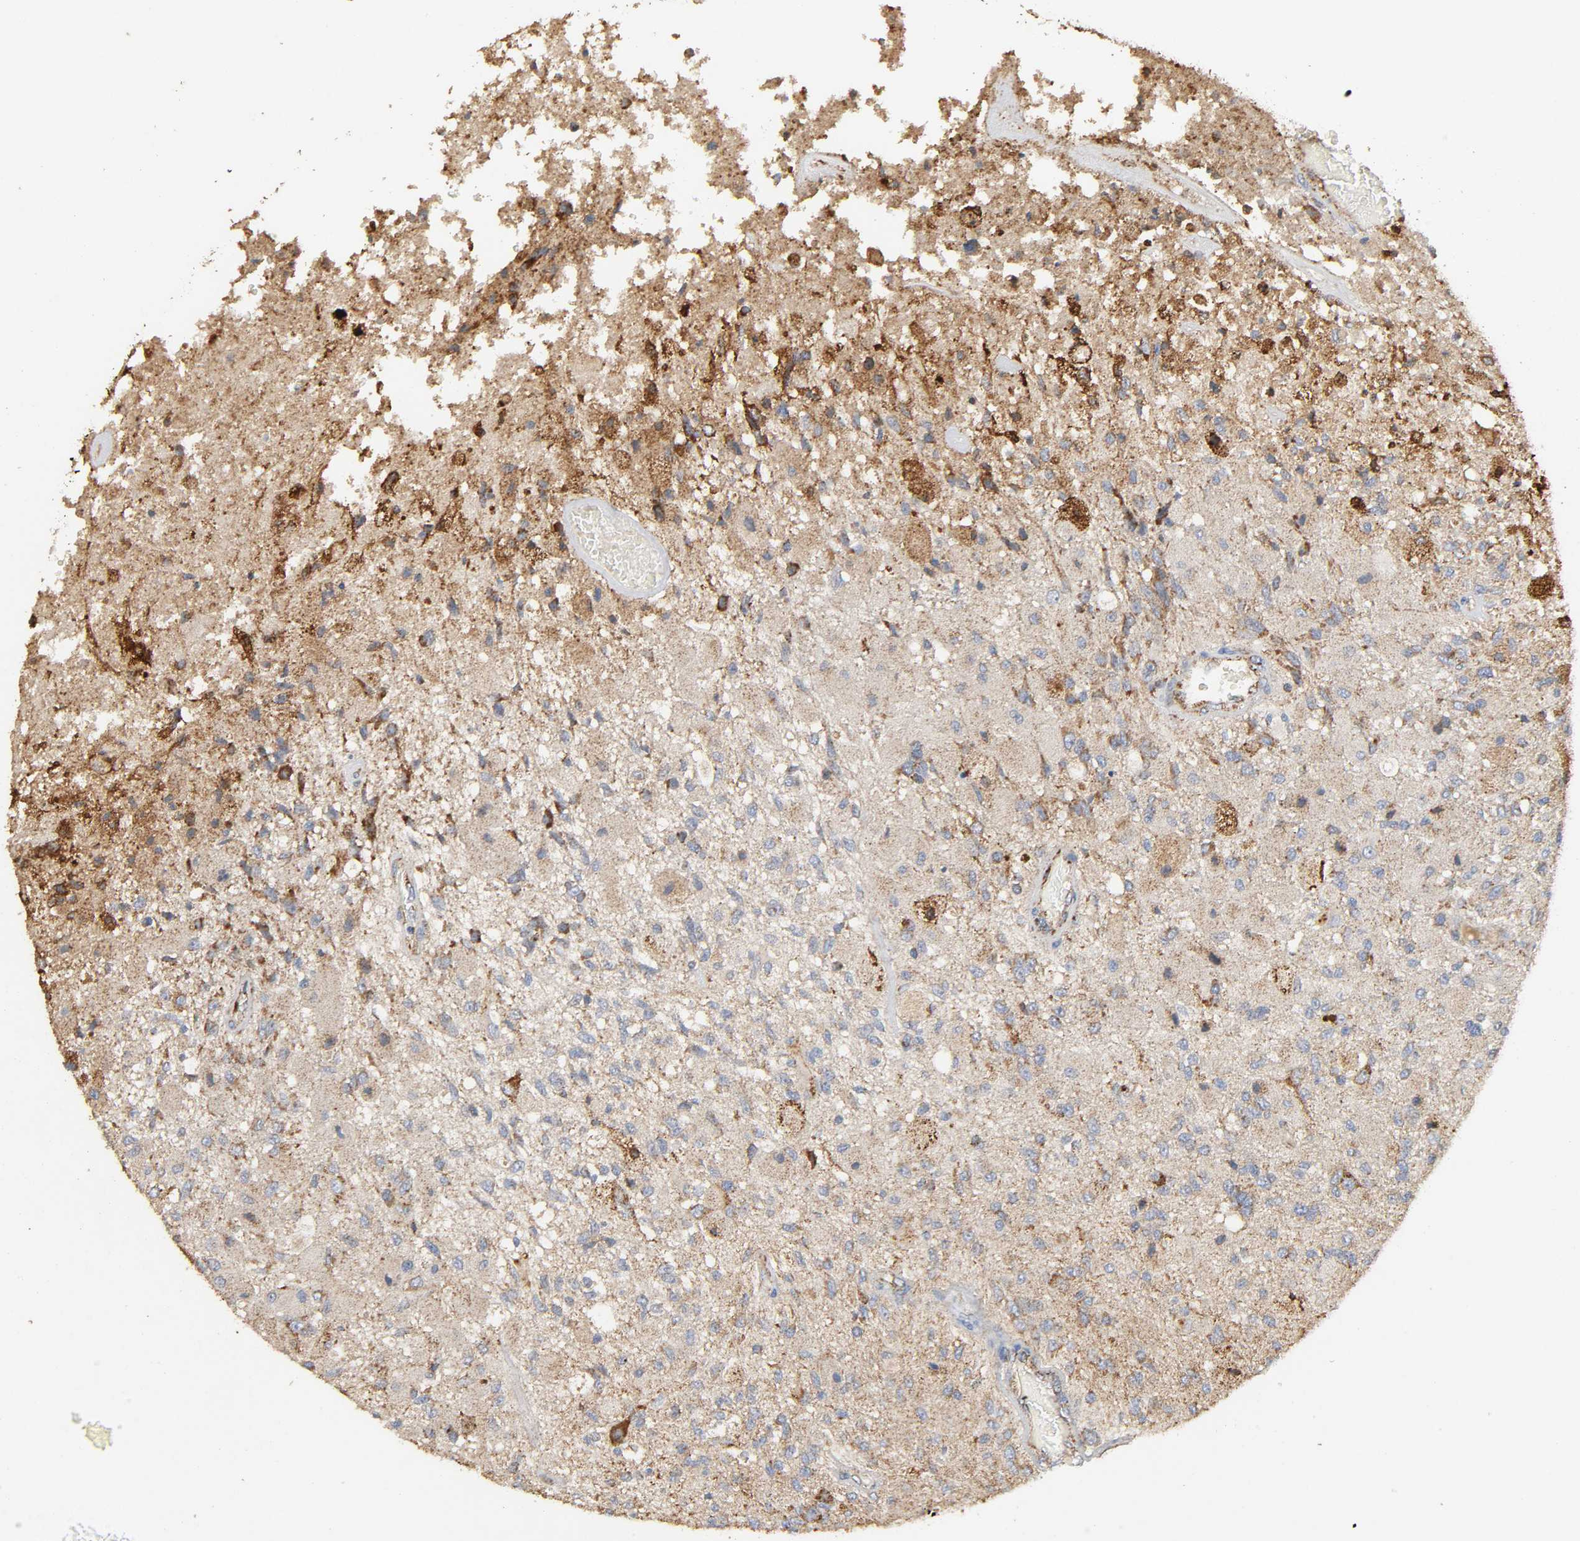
{"staining": {"intensity": "moderate", "quantity": "25%-75%", "location": "cytoplasmic/membranous"}, "tissue": "glioma", "cell_type": "Tumor cells", "image_type": "cancer", "snomed": [{"axis": "morphology", "description": "Normal tissue, NOS"}, {"axis": "morphology", "description": "Glioma, malignant, High grade"}, {"axis": "topography", "description": "Cerebral cortex"}], "caption": "Protein analysis of glioma tissue exhibits moderate cytoplasmic/membranous expression in approximately 25%-75% of tumor cells.", "gene": "NDUFS3", "patient": {"sex": "male", "age": 77}}